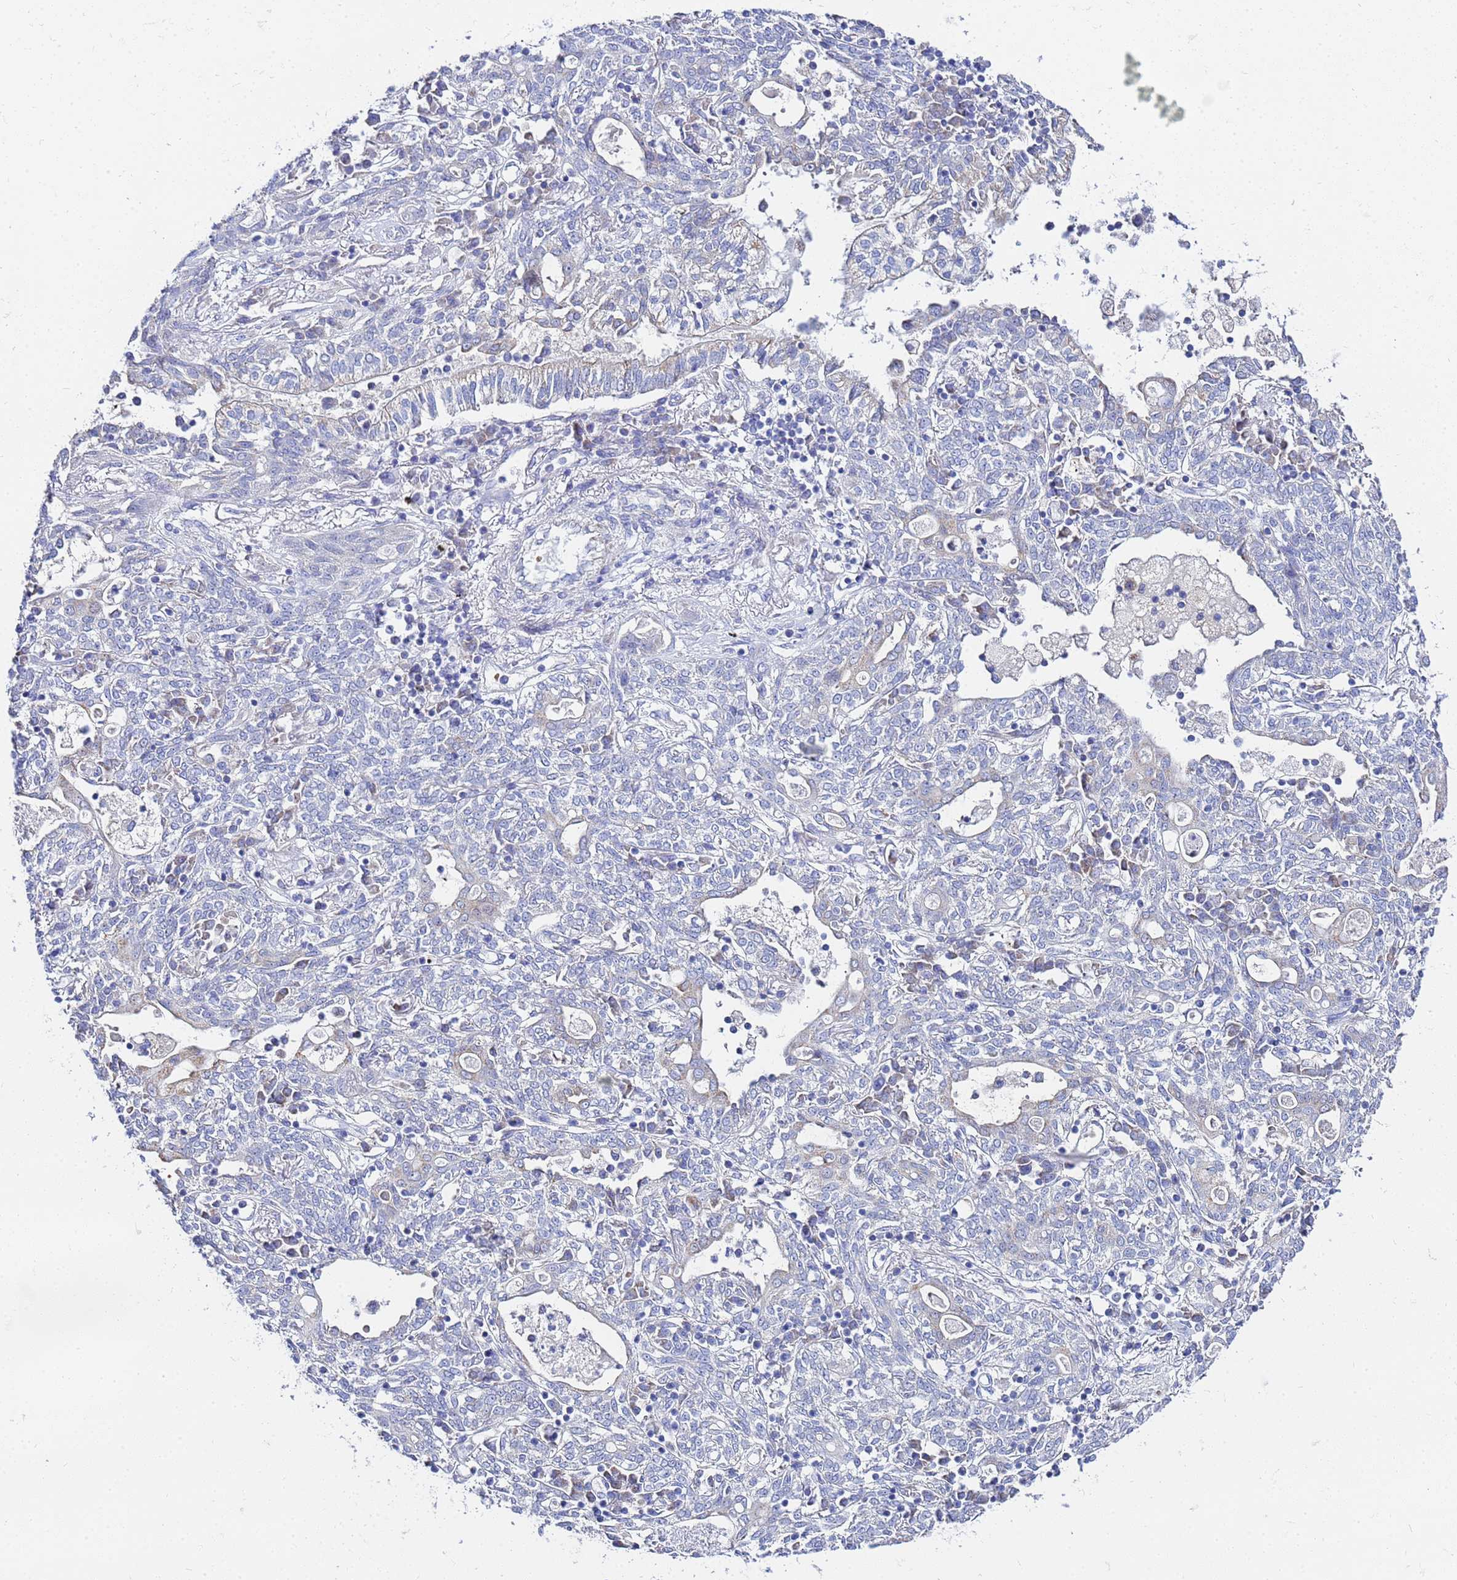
{"staining": {"intensity": "negative", "quantity": "none", "location": "none"}, "tissue": "lung cancer", "cell_type": "Tumor cells", "image_type": "cancer", "snomed": [{"axis": "morphology", "description": "Squamous cell carcinoma, NOS"}, {"axis": "topography", "description": "Lung"}], "caption": "Image shows no significant protein positivity in tumor cells of lung cancer.", "gene": "FAHD2A", "patient": {"sex": "female", "age": 70}}